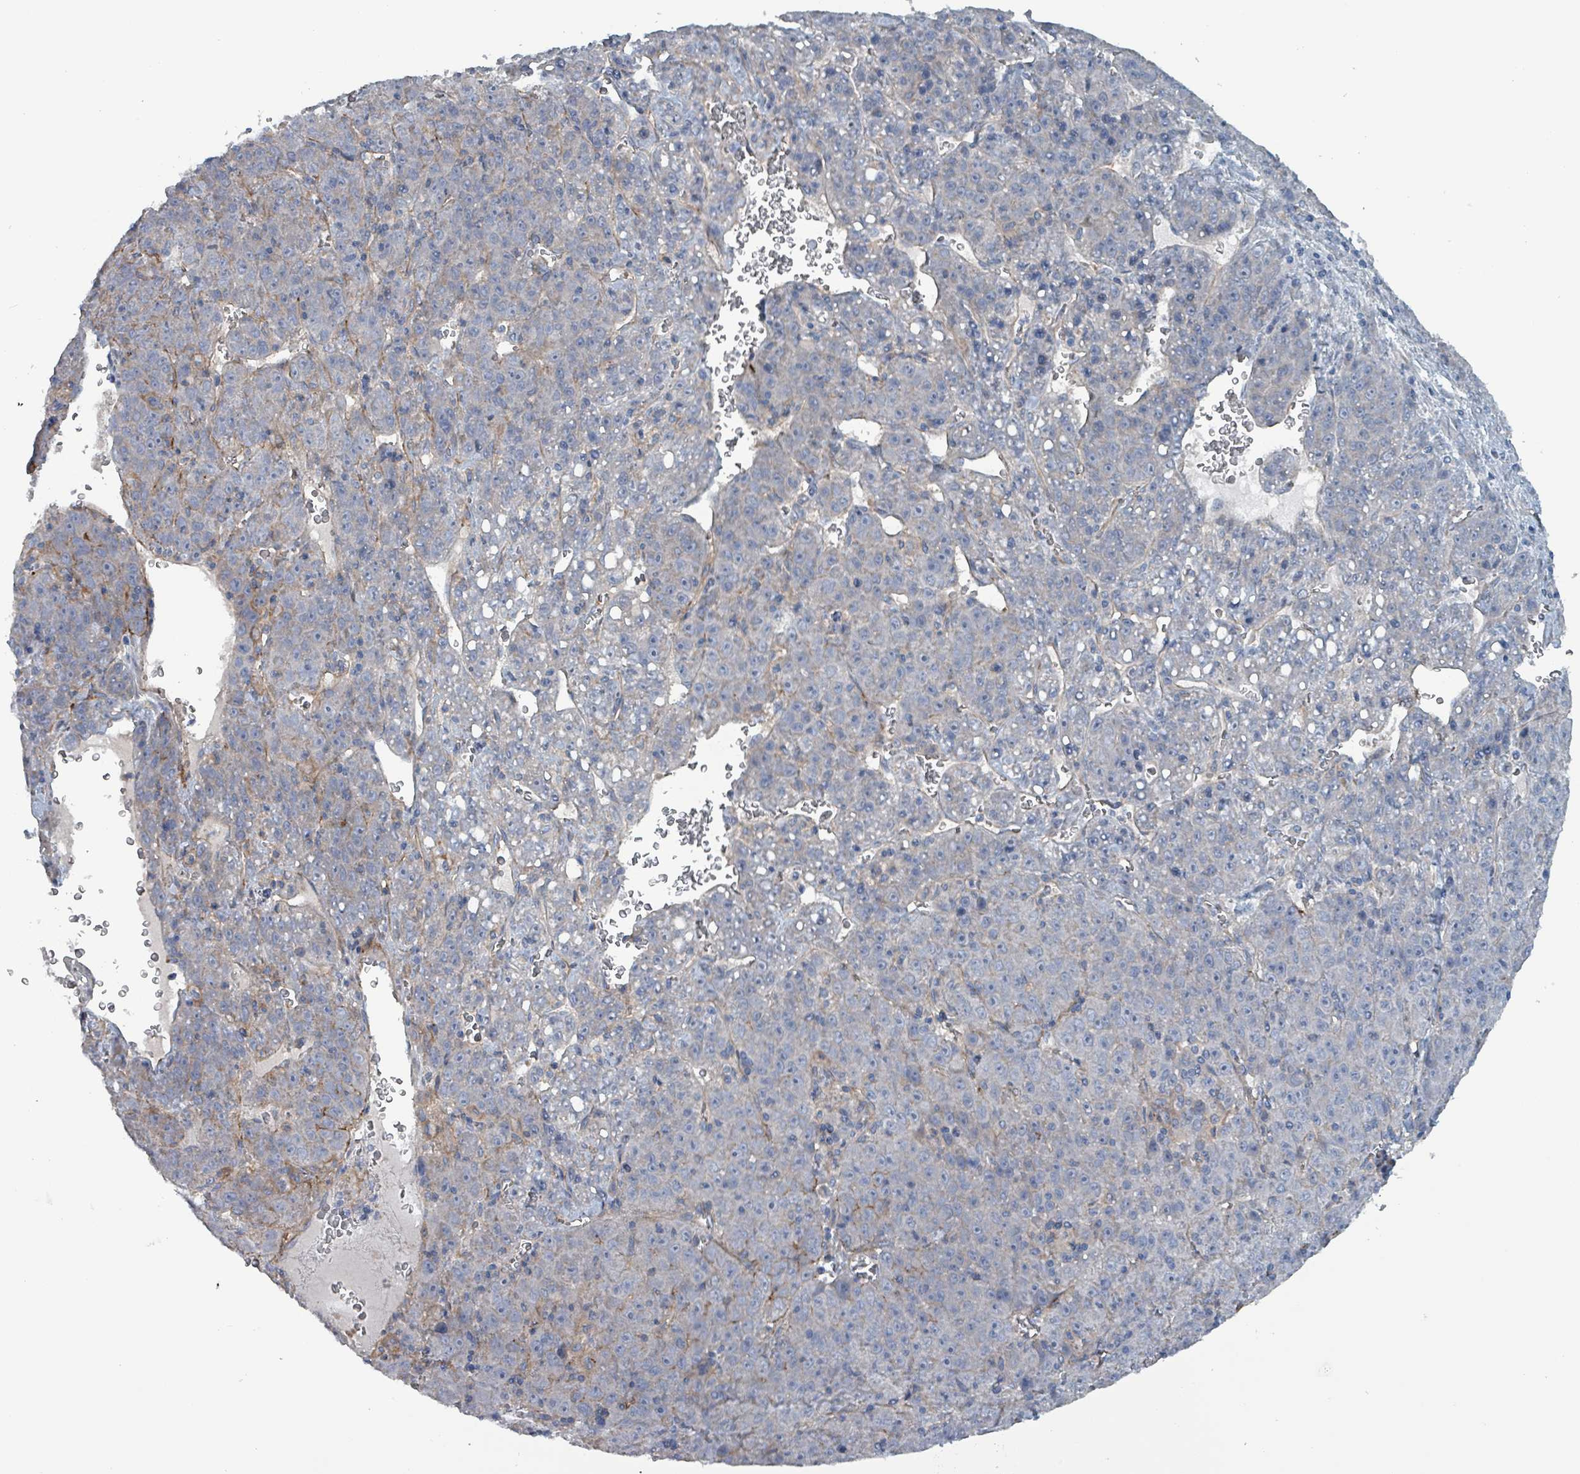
{"staining": {"intensity": "negative", "quantity": "none", "location": "none"}, "tissue": "liver cancer", "cell_type": "Tumor cells", "image_type": "cancer", "snomed": [{"axis": "morphology", "description": "Carcinoma, Hepatocellular, NOS"}, {"axis": "topography", "description": "Liver"}], "caption": "Immunohistochemistry image of hepatocellular carcinoma (liver) stained for a protein (brown), which shows no expression in tumor cells.", "gene": "TAAR5", "patient": {"sex": "female", "age": 53}}